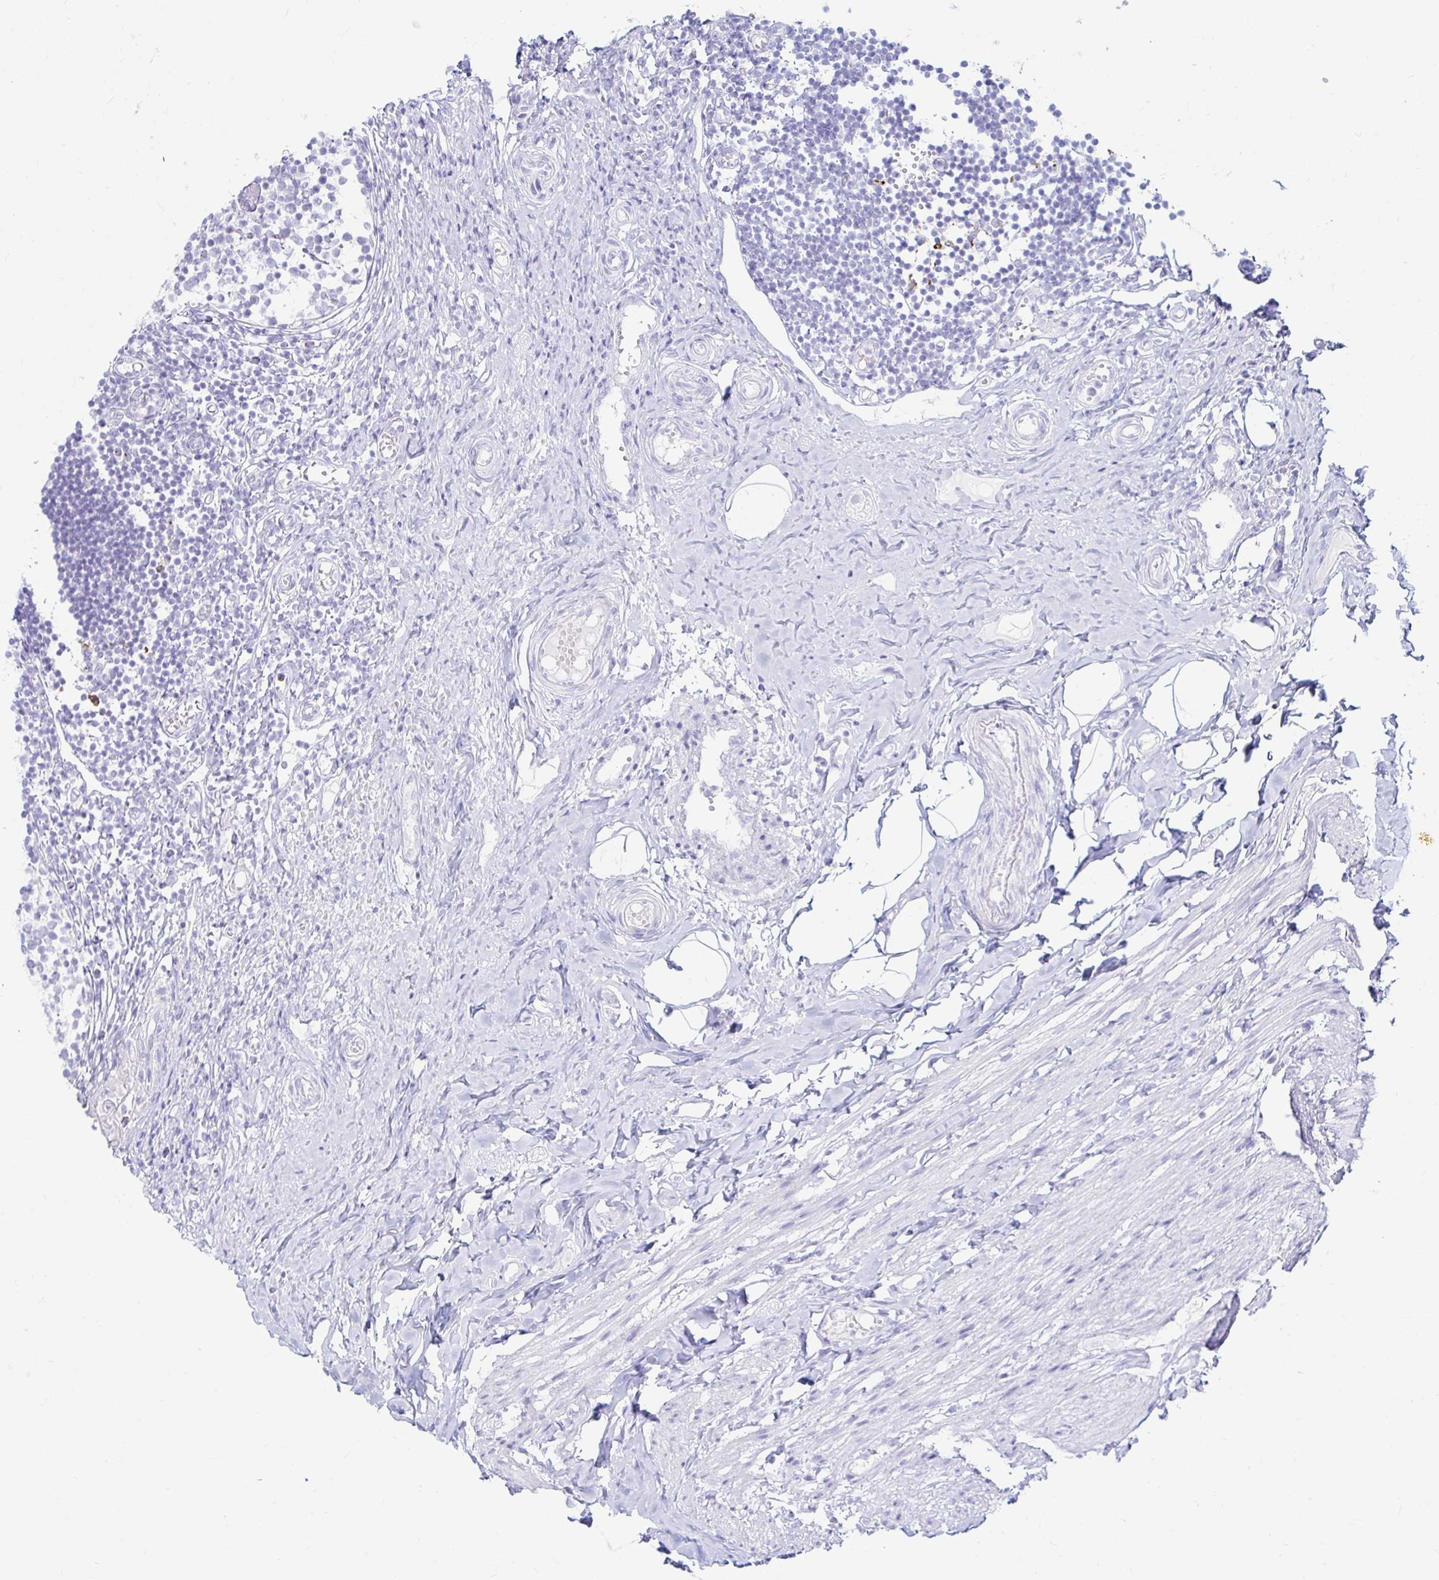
{"staining": {"intensity": "negative", "quantity": "none", "location": "none"}, "tissue": "appendix", "cell_type": "Glandular cells", "image_type": "normal", "snomed": [{"axis": "morphology", "description": "Normal tissue, NOS"}, {"axis": "topography", "description": "Appendix"}], "caption": "DAB (3,3'-diaminobenzidine) immunohistochemical staining of benign human appendix shows no significant positivity in glandular cells.", "gene": "ERICH6", "patient": {"sex": "female", "age": 17}}